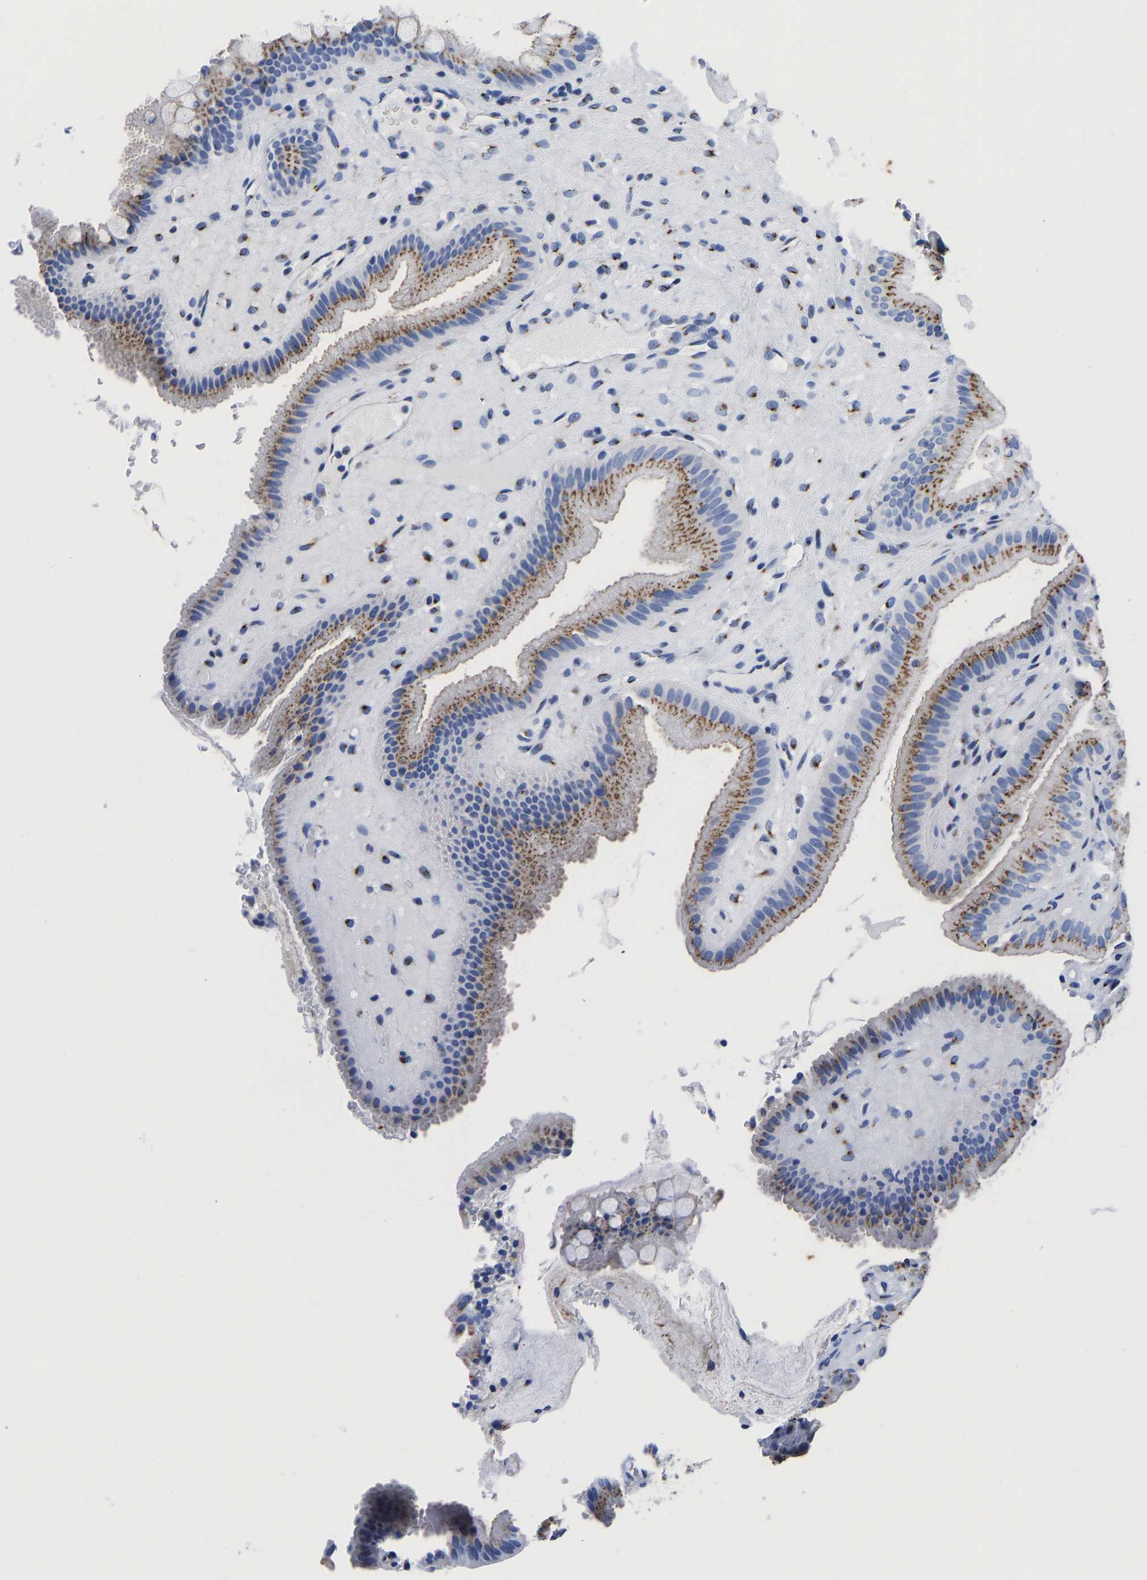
{"staining": {"intensity": "moderate", "quantity": ">75%", "location": "cytoplasmic/membranous"}, "tissue": "gallbladder", "cell_type": "Glandular cells", "image_type": "normal", "snomed": [{"axis": "morphology", "description": "Normal tissue, NOS"}, {"axis": "topography", "description": "Gallbladder"}], "caption": "This image shows normal gallbladder stained with immunohistochemistry (IHC) to label a protein in brown. The cytoplasmic/membranous of glandular cells show moderate positivity for the protein. Nuclei are counter-stained blue.", "gene": "TMEM87A", "patient": {"sex": "male", "age": 49}}